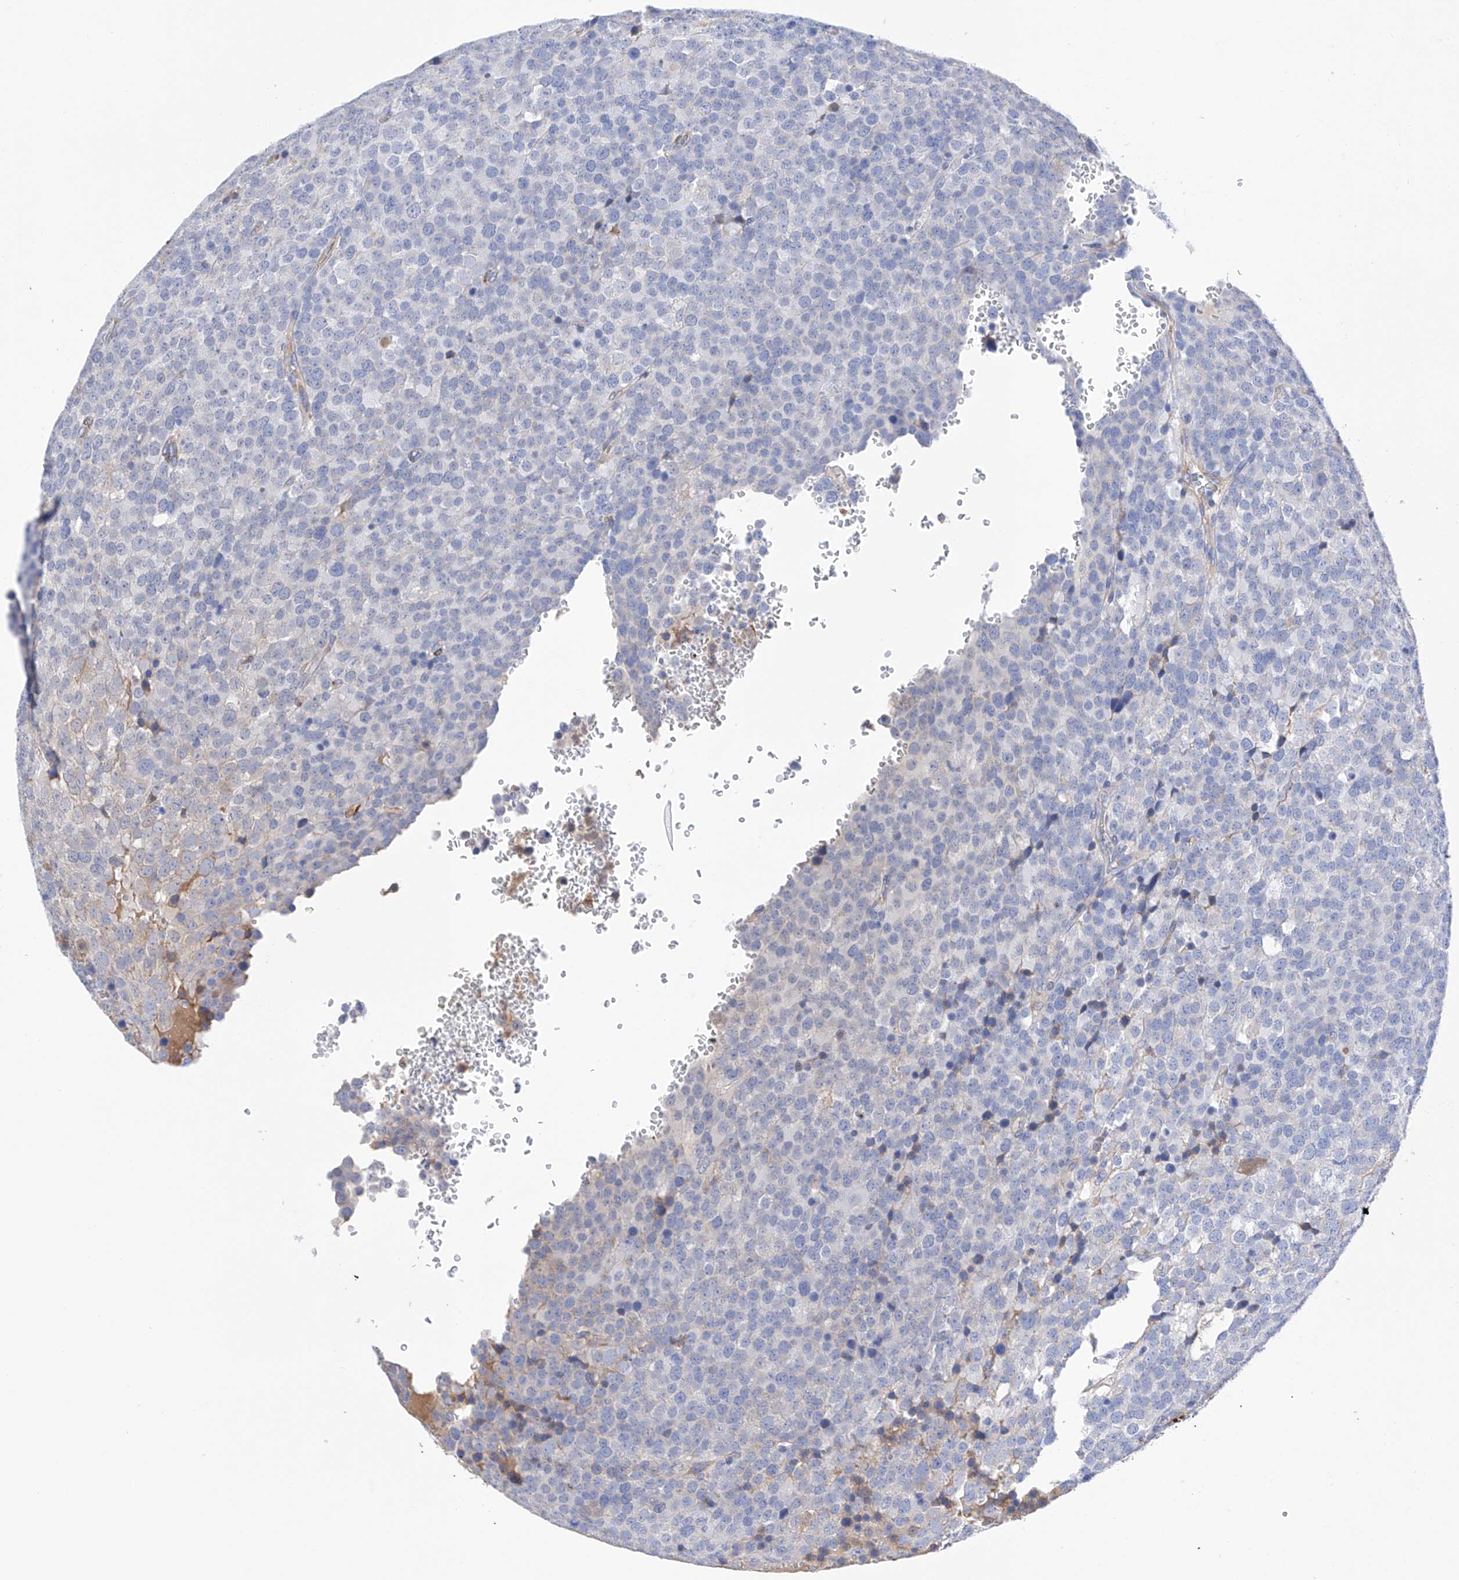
{"staining": {"intensity": "negative", "quantity": "none", "location": "none"}, "tissue": "testis cancer", "cell_type": "Tumor cells", "image_type": "cancer", "snomed": [{"axis": "morphology", "description": "Seminoma, NOS"}, {"axis": "topography", "description": "Testis"}], "caption": "Tumor cells are negative for protein expression in human seminoma (testis). The staining was performed using DAB to visualize the protein expression in brown, while the nuclei were stained in blue with hematoxylin (Magnification: 20x).", "gene": "PDIA5", "patient": {"sex": "male", "age": 71}}